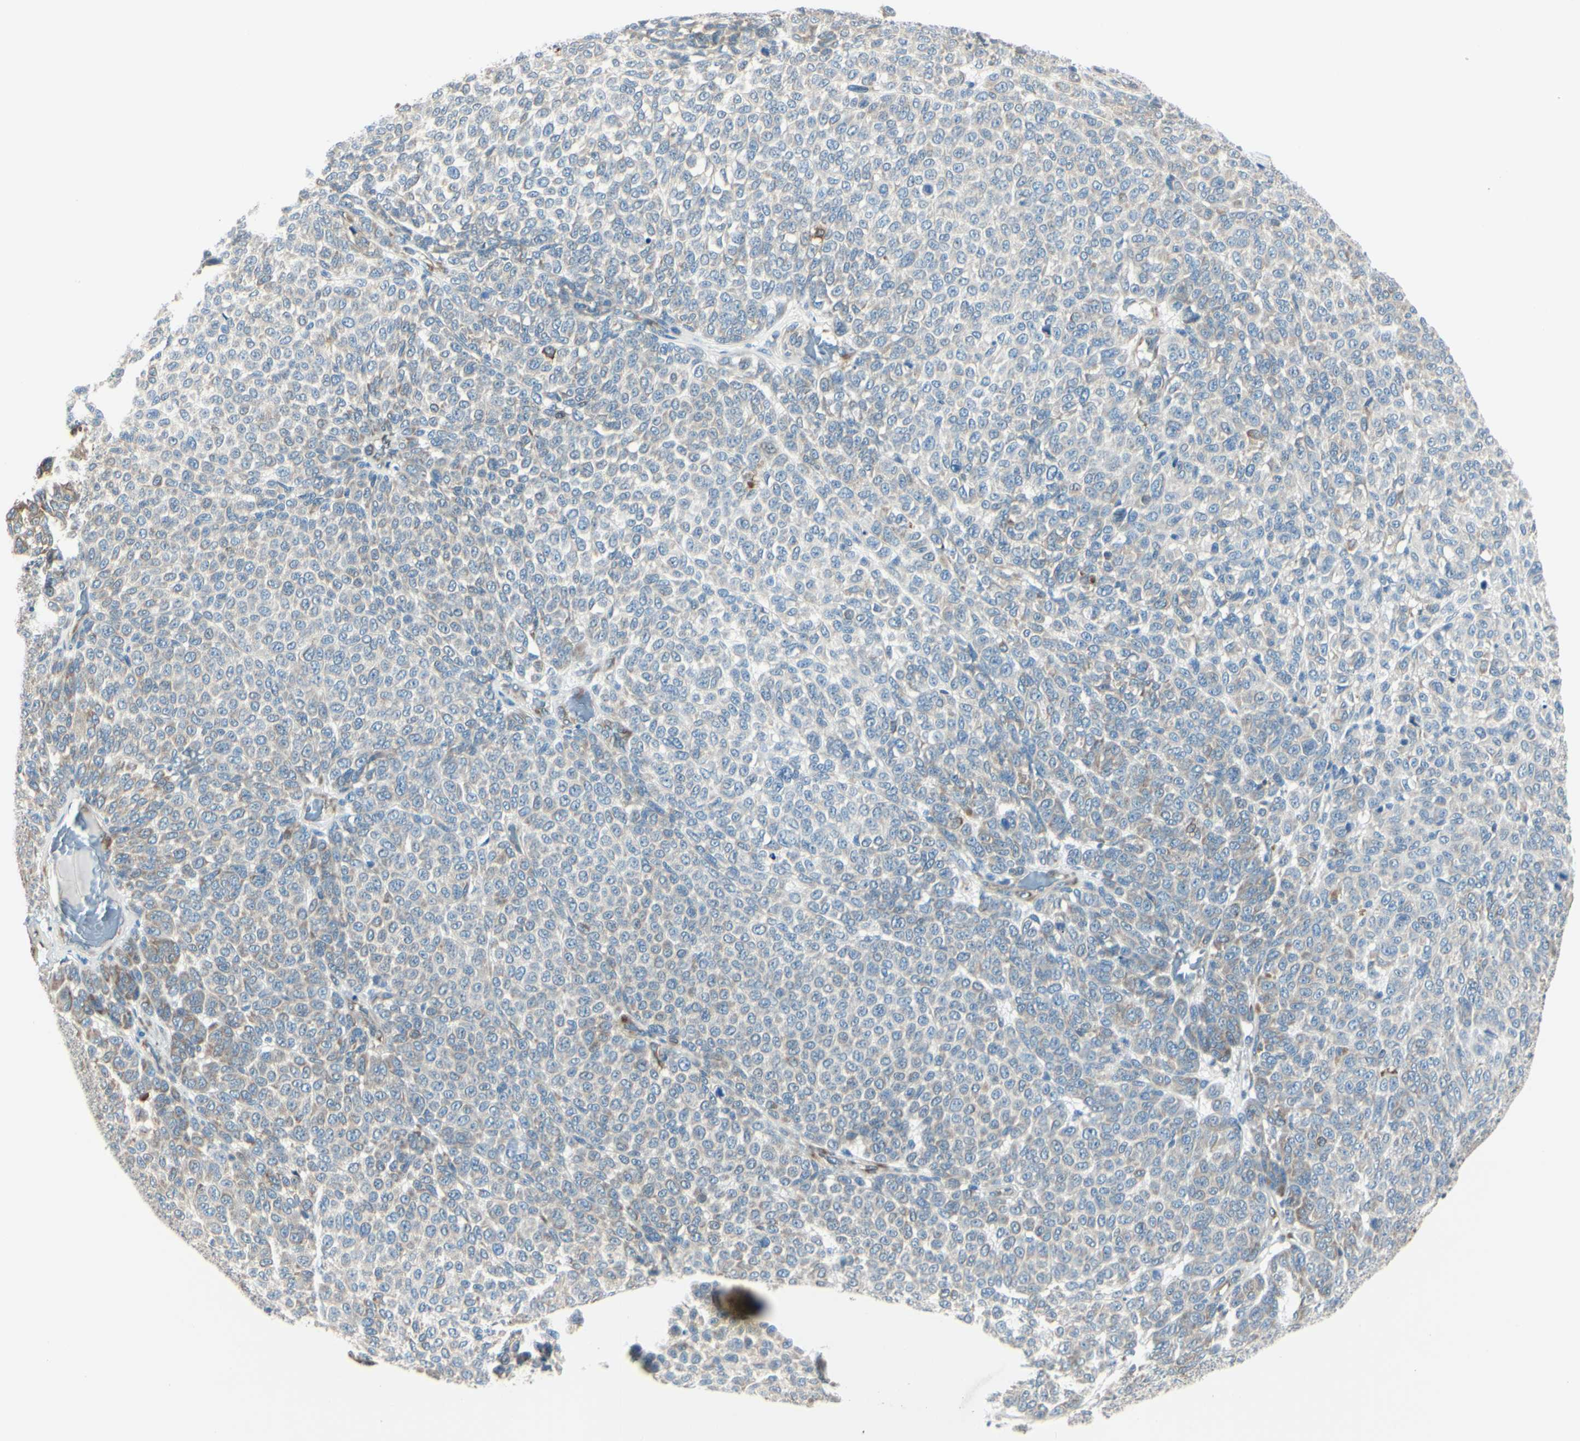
{"staining": {"intensity": "weak", "quantity": "25%-75%", "location": "cytoplasmic/membranous"}, "tissue": "melanoma", "cell_type": "Tumor cells", "image_type": "cancer", "snomed": [{"axis": "morphology", "description": "Malignant melanoma, NOS"}, {"axis": "topography", "description": "Skin"}], "caption": "The micrograph exhibits staining of malignant melanoma, revealing weak cytoplasmic/membranous protein expression (brown color) within tumor cells.", "gene": "SELENOS", "patient": {"sex": "male", "age": 59}}